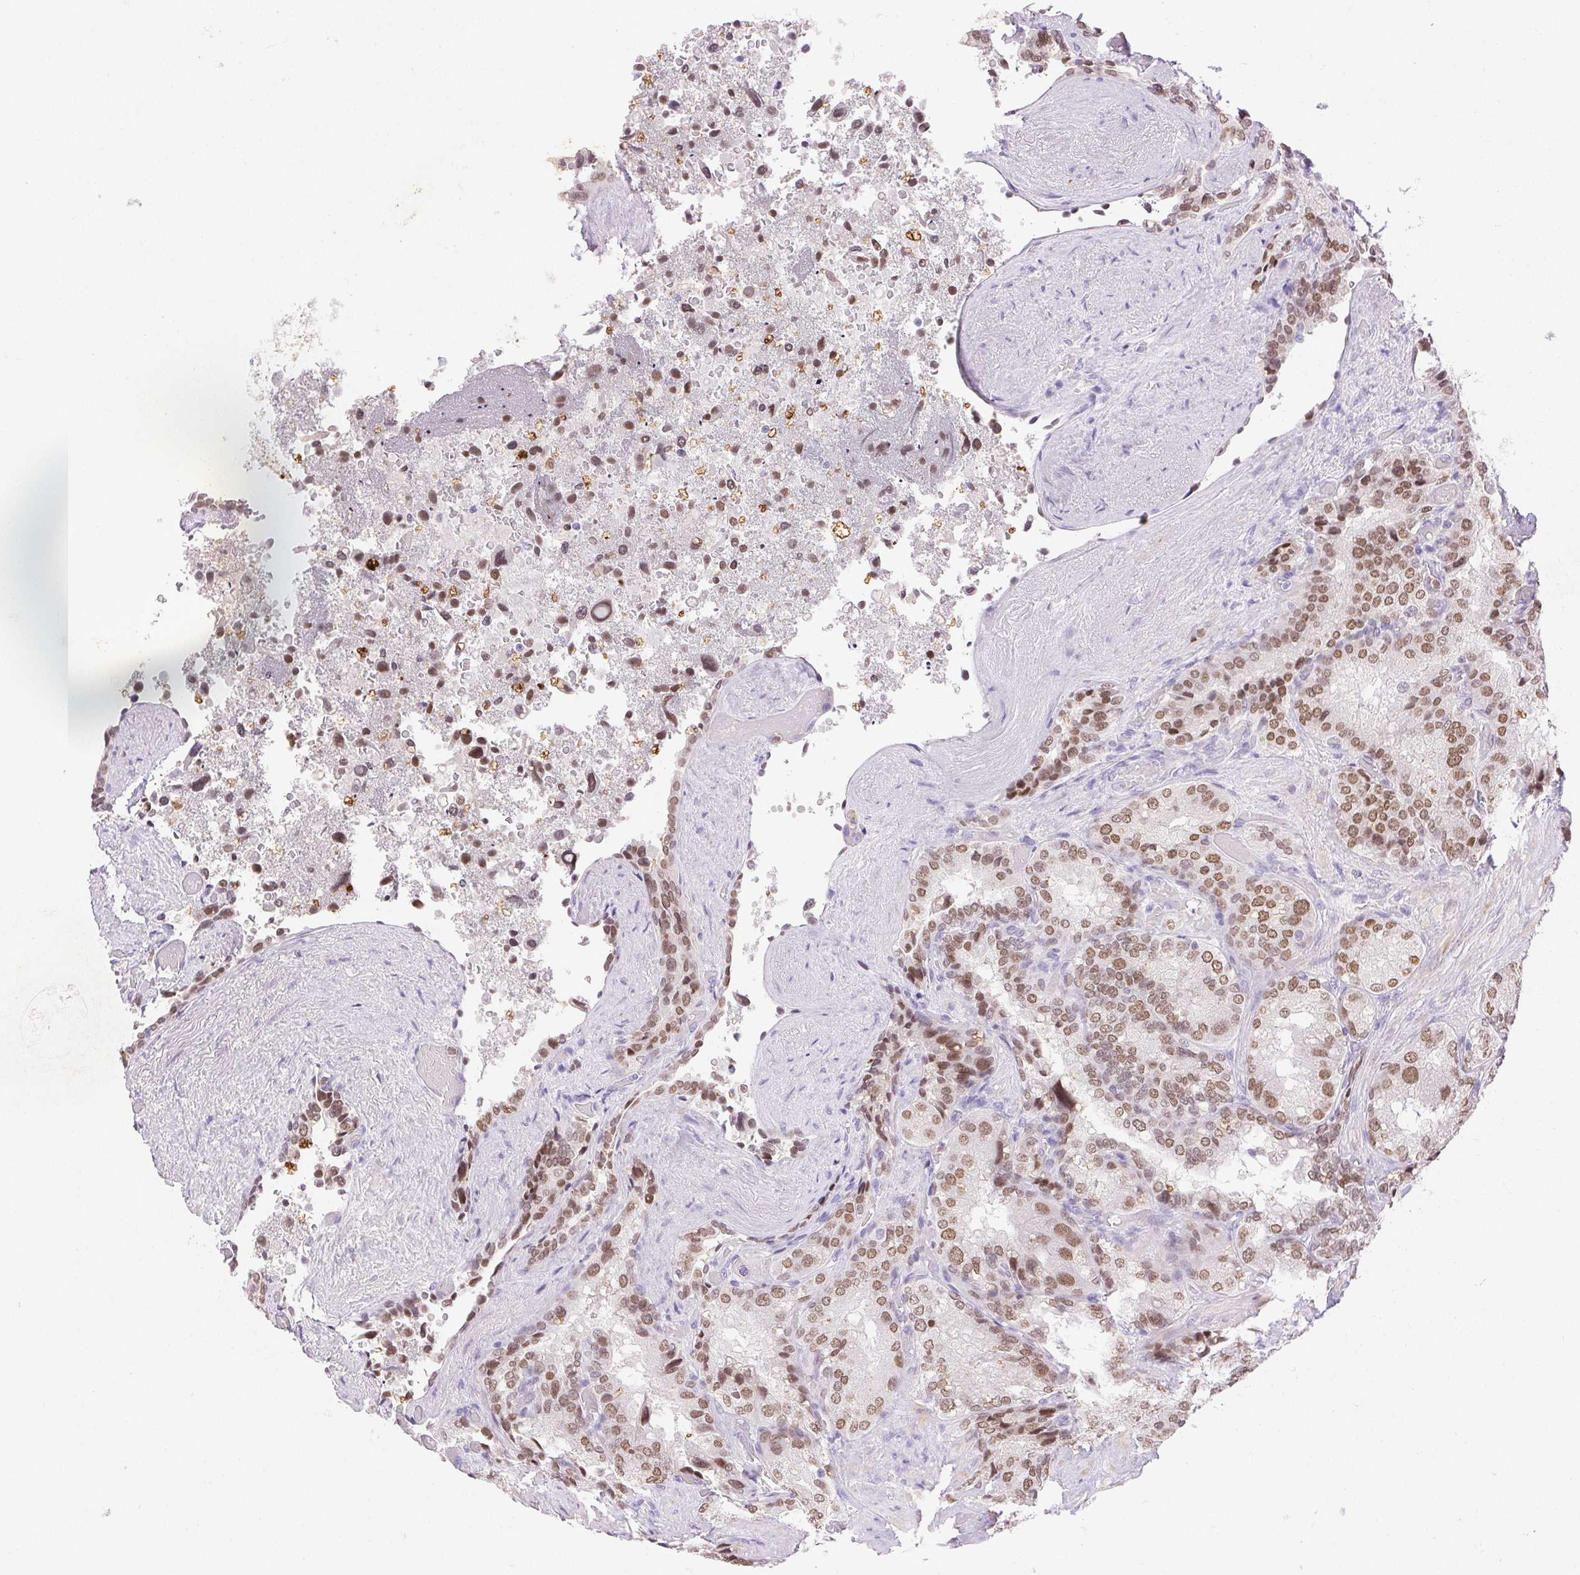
{"staining": {"intensity": "moderate", "quantity": "25%-75%", "location": "nuclear"}, "tissue": "seminal vesicle", "cell_type": "Glandular cells", "image_type": "normal", "snomed": [{"axis": "morphology", "description": "Normal tissue, NOS"}, {"axis": "topography", "description": "Seminal veicle"}], "caption": "This histopathology image demonstrates immunohistochemistry (IHC) staining of normal human seminal vesicle, with medium moderate nuclear staining in approximately 25%-75% of glandular cells.", "gene": "EMX2", "patient": {"sex": "male", "age": 60}}